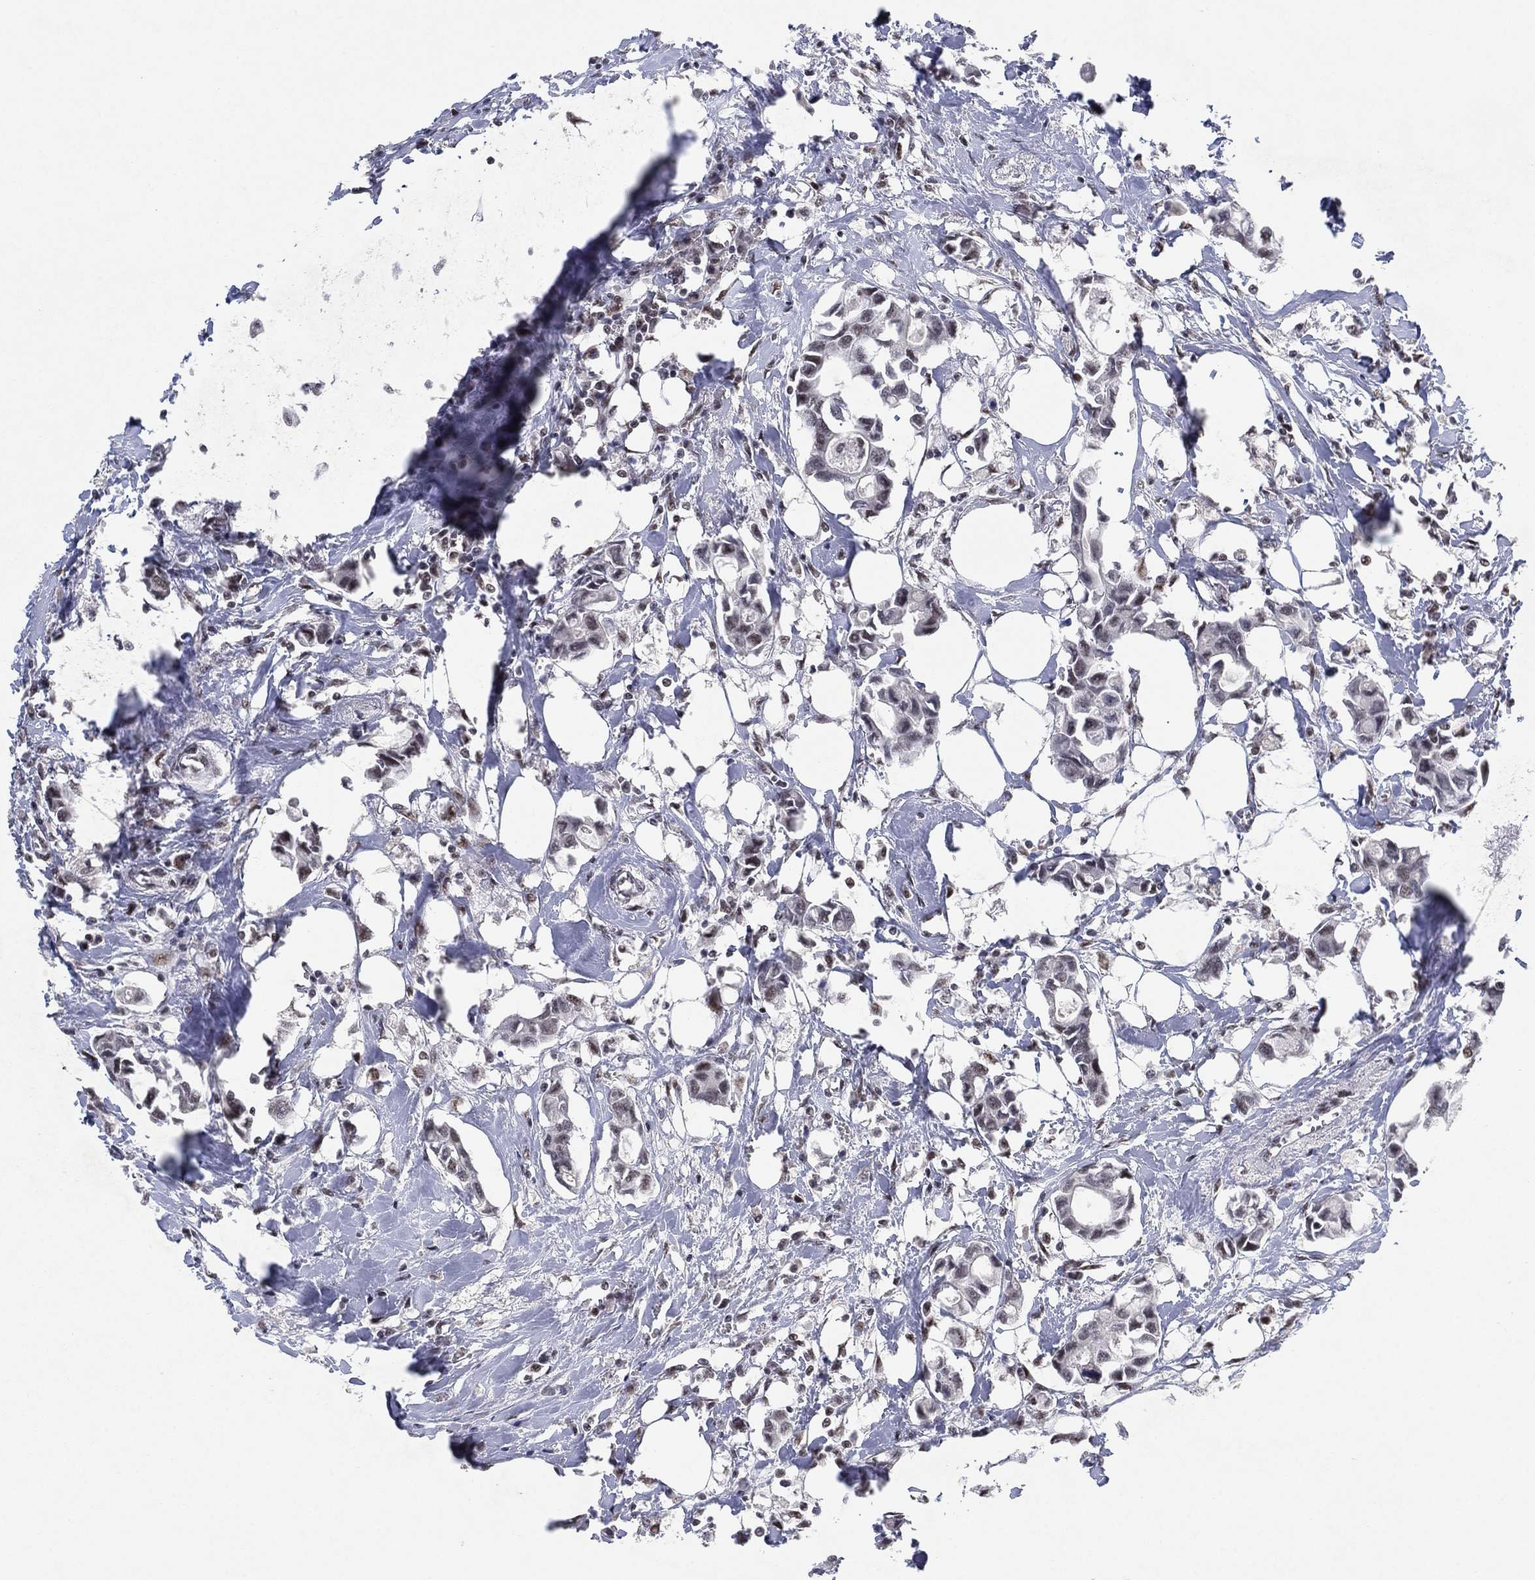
{"staining": {"intensity": "negative", "quantity": "none", "location": "none"}, "tissue": "breast cancer", "cell_type": "Tumor cells", "image_type": "cancer", "snomed": [{"axis": "morphology", "description": "Duct carcinoma"}, {"axis": "topography", "description": "Breast"}], "caption": "This is an IHC micrograph of human breast intraductal carcinoma. There is no expression in tumor cells.", "gene": "DGCR8", "patient": {"sex": "female", "age": 83}}